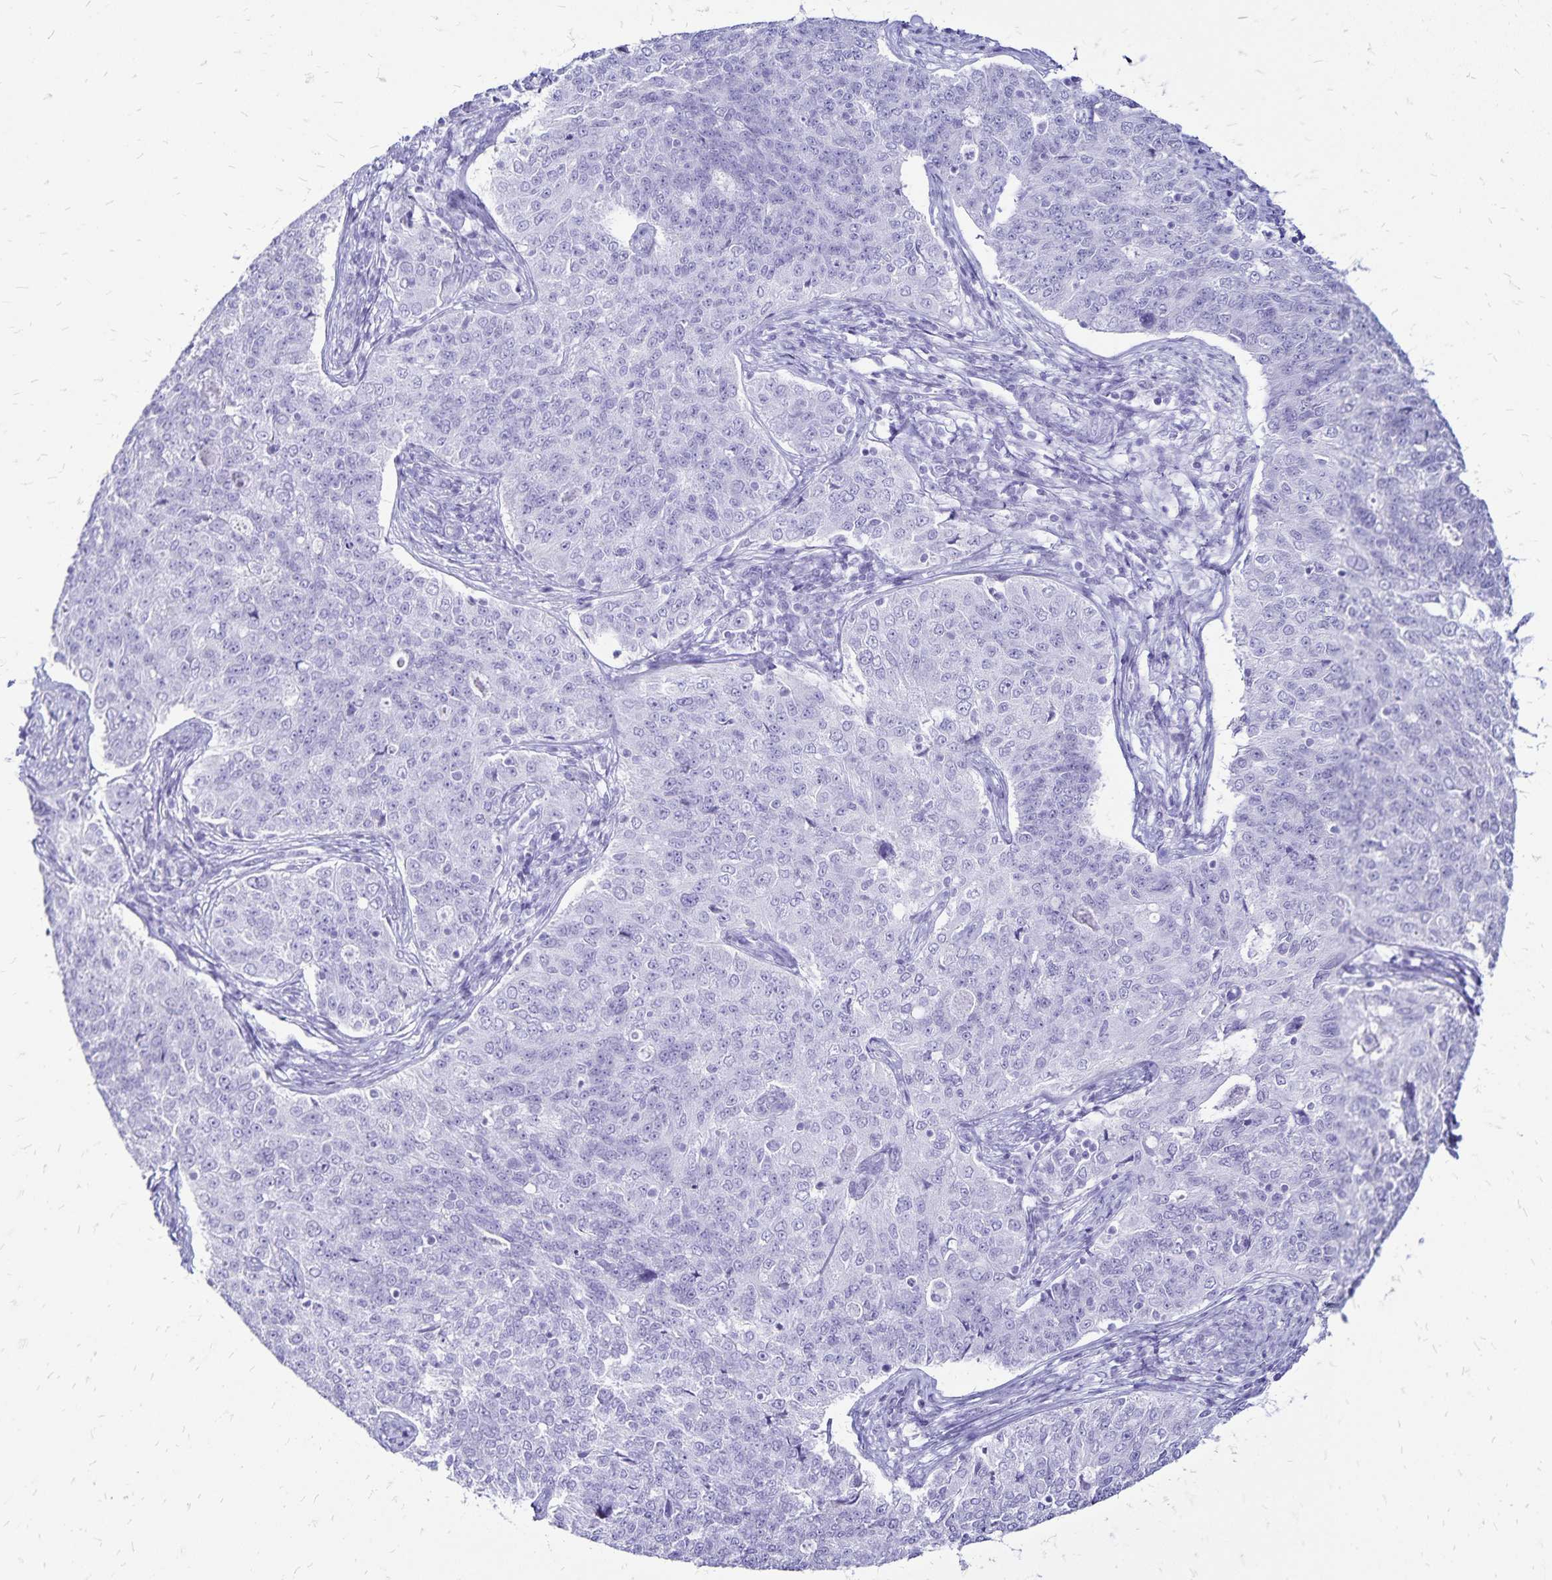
{"staining": {"intensity": "negative", "quantity": "none", "location": "none"}, "tissue": "endometrial cancer", "cell_type": "Tumor cells", "image_type": "cancer", "snomed": [{"axis": "morphology", "description": "Adenocarcinoma, NOS"}, {"axis": "topography", "description": "Endometrium"}], "caption": "There is no significant staining in tumor cells of endometrial cancer (adenocarcinoma).", "gene": "LIN28B", "patient": {"sex": "female", "age": 43}}